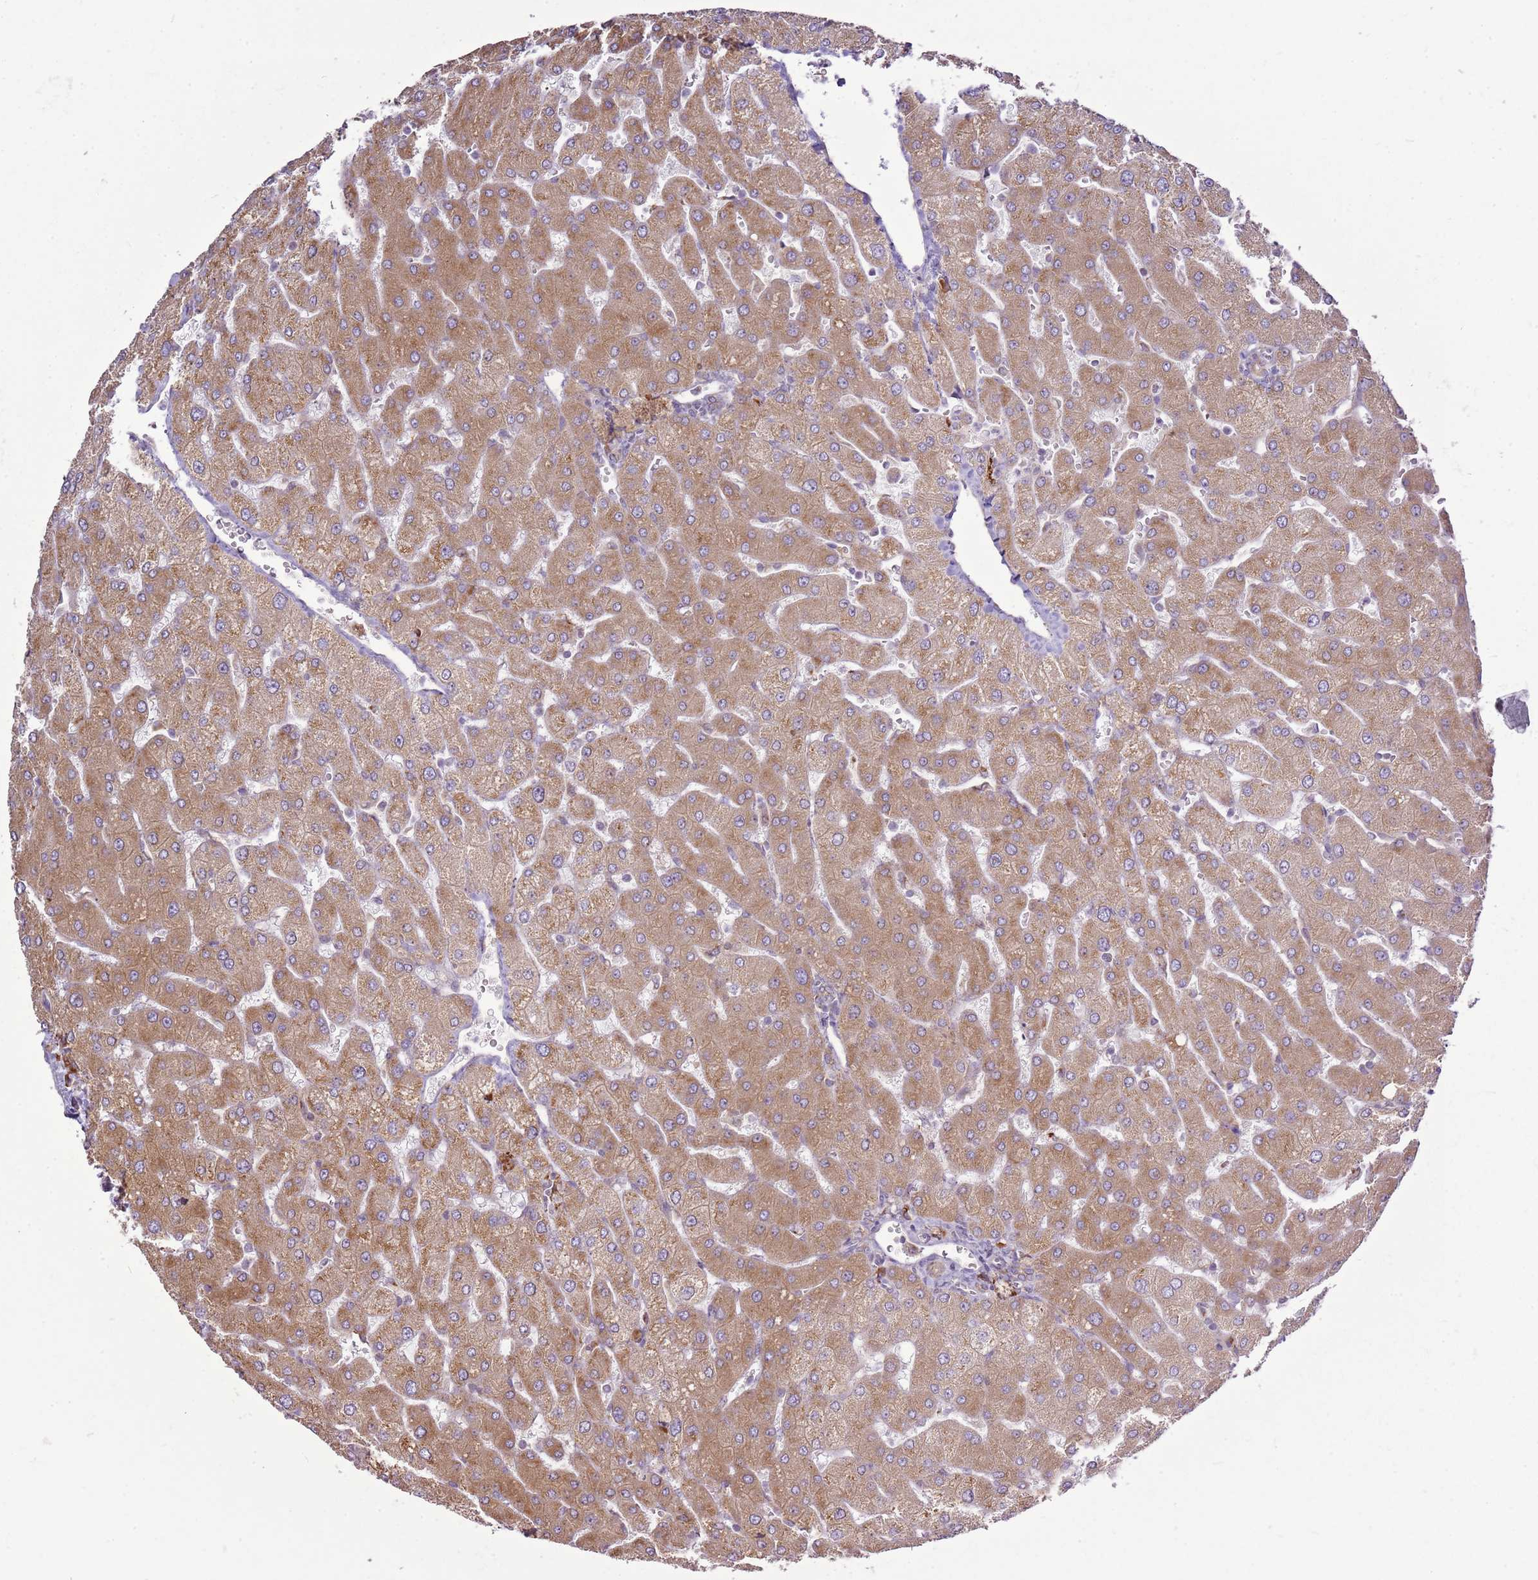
{"staining": {"intensity": "weak", "quantity": "25%-75%", "location": "cytoplasmic/membranous"}, "tissue": "liver", "cell_type": "Cholangiocytes", "image_type": "normal", "snomed": [{"axis": "morphology", "description": "Normal tissue, NOS"}, {"axis": "topography", "description": "Liver"}], "caption": "Weak cytoplasmic/membranous positivity is identified in about 25%-75% of cholangiocytes in normal liver.", "gene": "TMED10", "patient": {"sex": "male", "age": 55}}